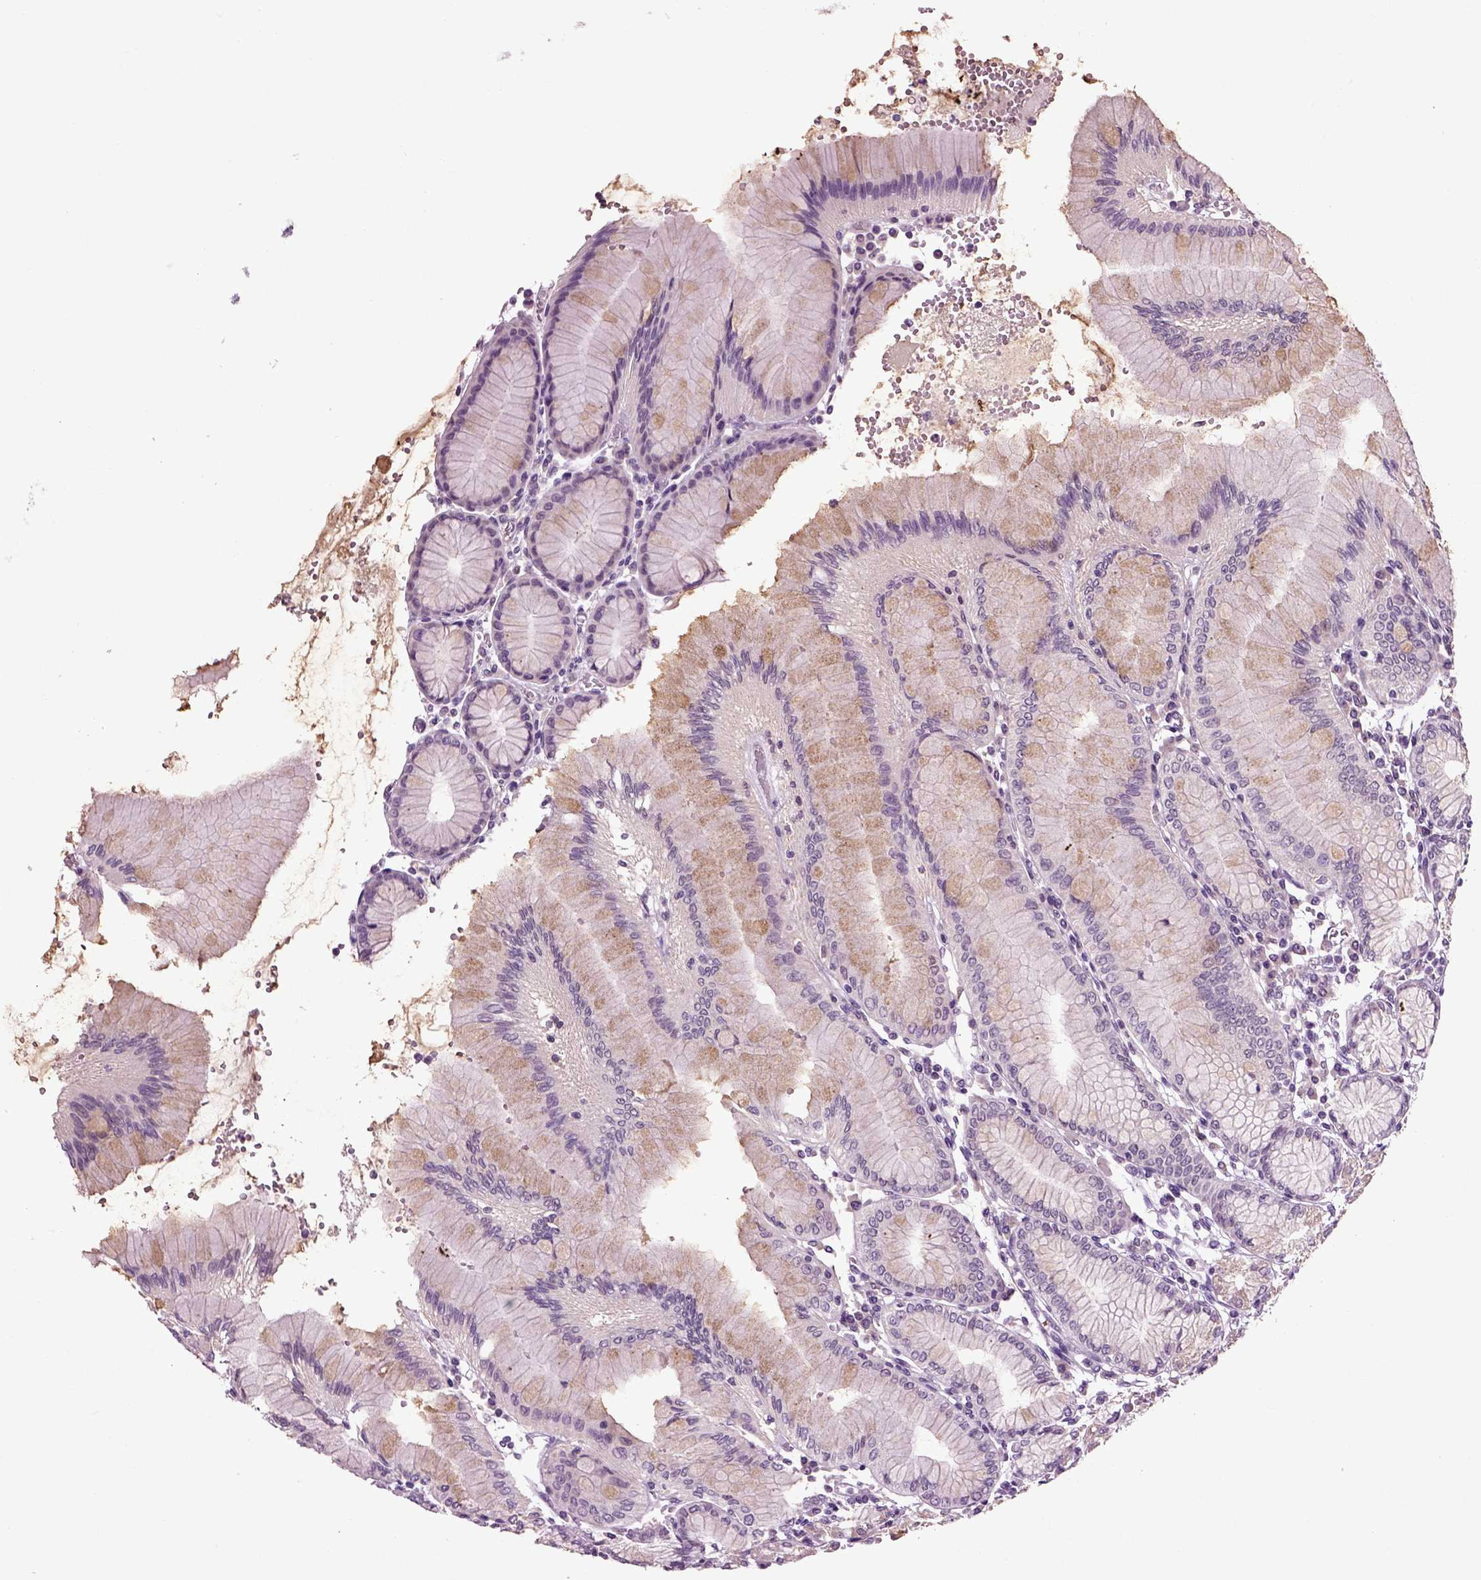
{"staining": {"intensity": "weak", "quantity": "25%-75%", "location": "cytoplasmic/membranous"}, "tissue": "stomach", "cell_type": "Glandular cells", "image_type": "normal", "snomed": [{"axis": "morphology", "description": "Normal tissue, NOS"}, {"axis": "topography", "description": "Skeletal muscle"}, {"axis": "topography", "description": "Stomach"}], "caption": "Approximately 25%-75% of glandular cells in benign human stomach display weak cytoplasmic/membranous protein expression as visualized by brown immunohistochemical staining.", "gene": "SPATA17", "patient": {"sex": "female", "age": 57}}